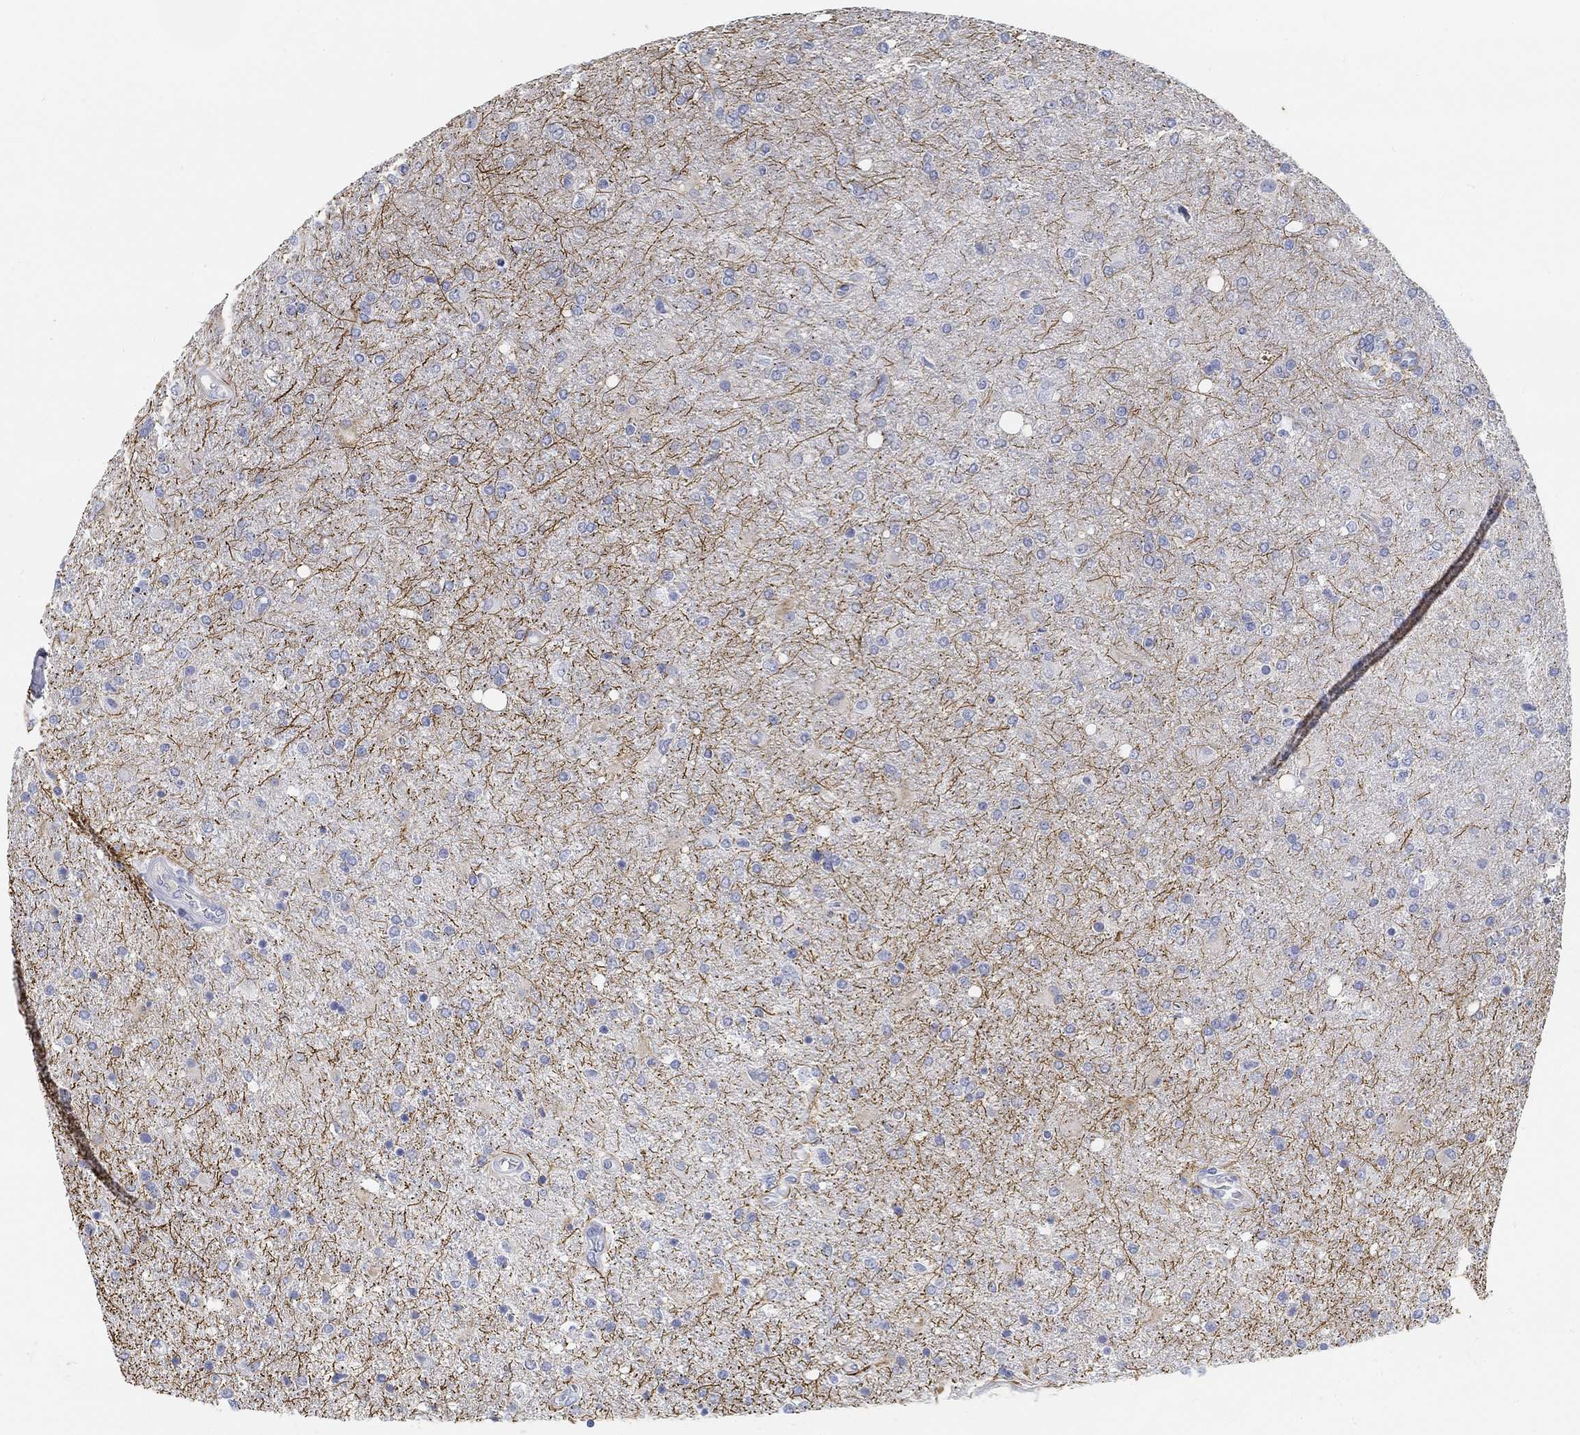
{"staining": {"intensity": "negative", "quantity": "none", "location": "none"}, "tissue": "glioma", "cell_type": "Tumor cells", "image_type": "cancer", "snomed": [{"axis": "morphology", "description": "Glioma, malignant, High grade"}, {"axis": "topography", "description": "Cerebral cortex"}], "caption": "Tumor cells show no significant protein staining in glioma.", "gene": "SNTG2", "patient": {"sex": "male", "age": 70}}